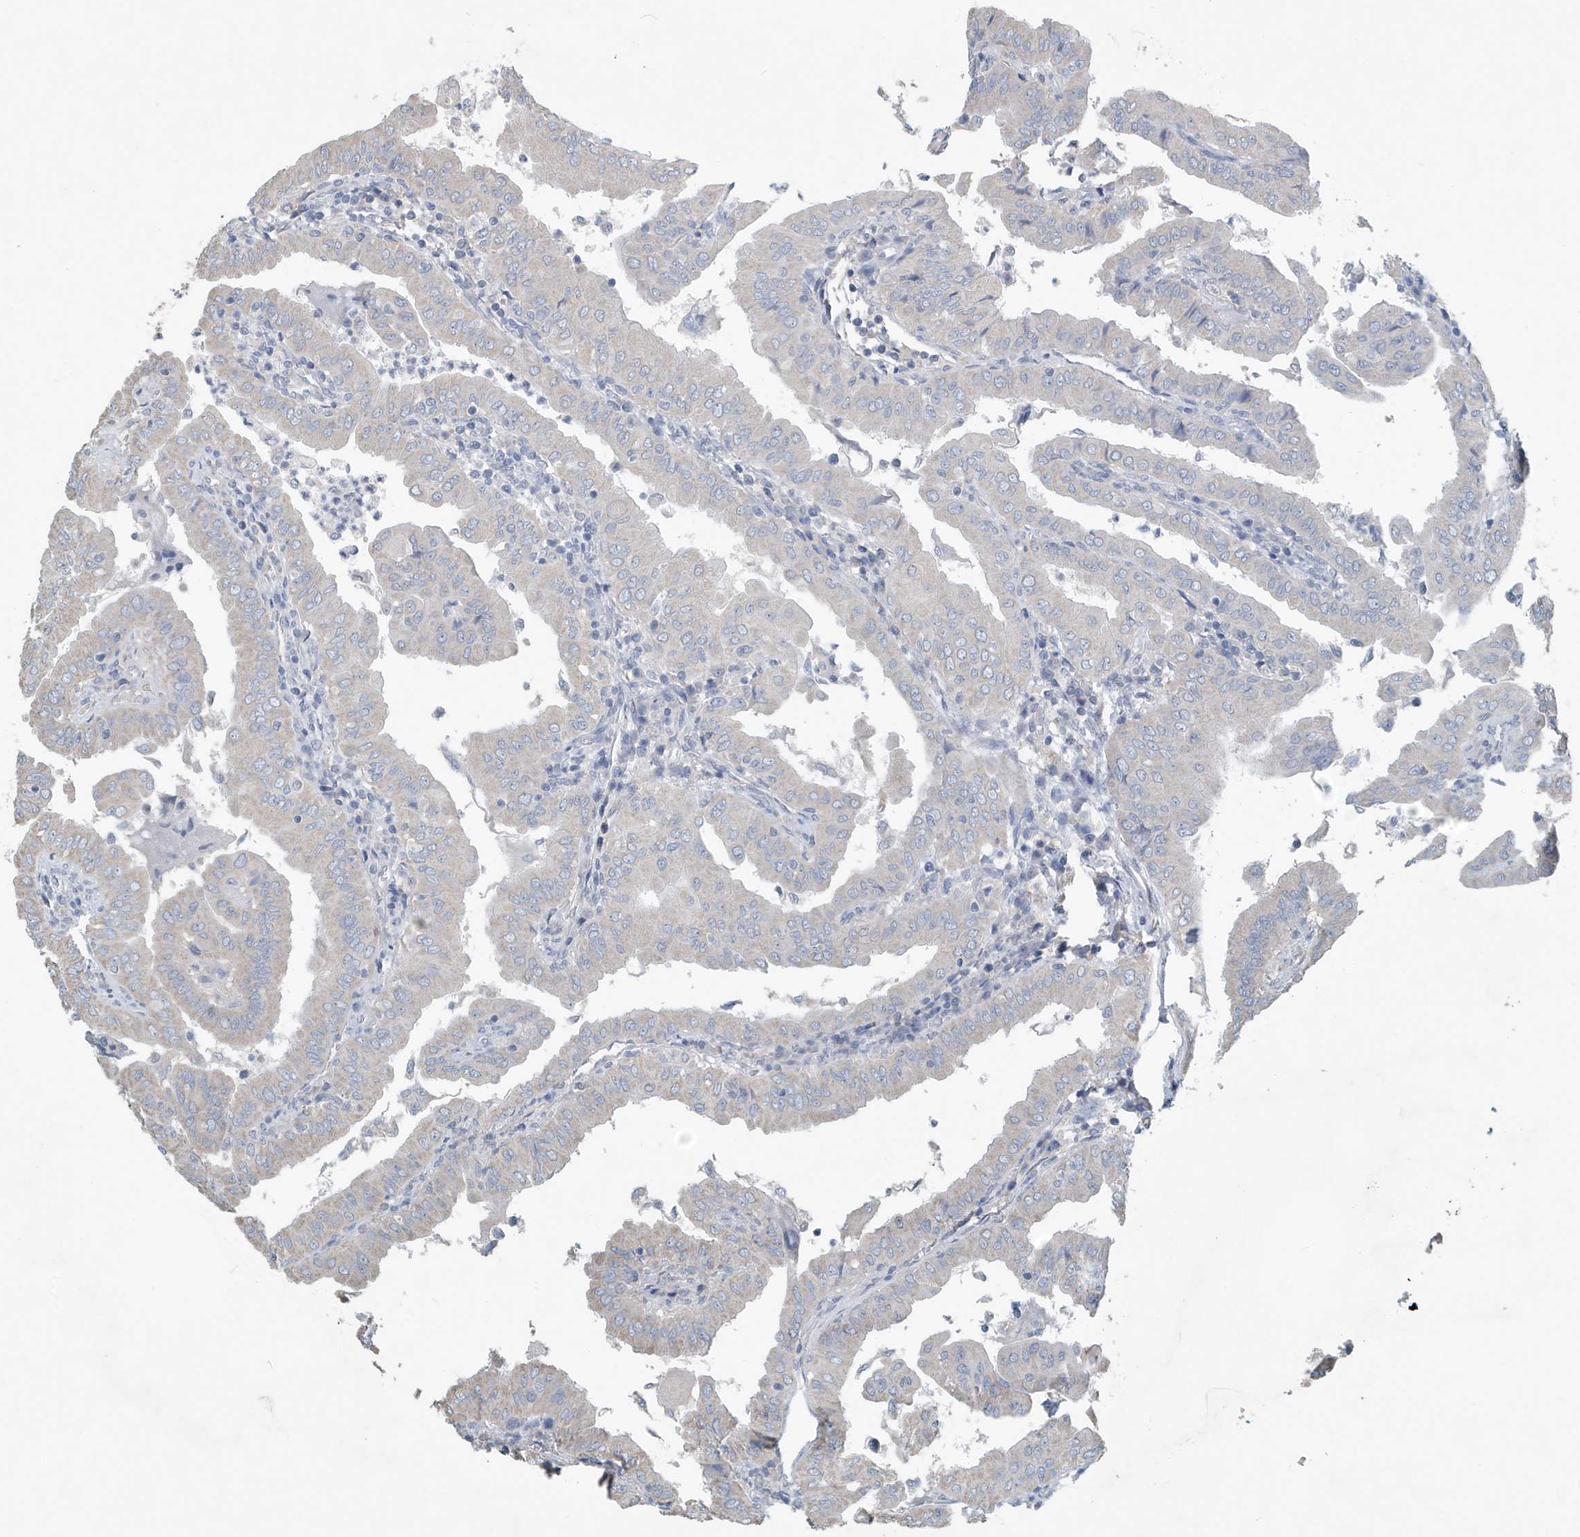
{"staining": {"intensity": "weak", "quantity": "<25%", "location": "cytoplasmic/membranous"}, "tissue": "thyroid cancer", "cell_type": "Tumor cells", "image_type": "cancer", "snomed": [{"axis": "morphology", "description": "Papillary adenocarcinoma, NOS"}, {"axis": "topography", "description": "Thyroid gland"}], "caption": "Thyroid cancer was stained to show a protein in brown. There is no significant staining in tumor cells. (Brightfield microscopy of DAB immunohistochemistry at high magnification).", "gene": "UGT2B4", "patient": {"sex": "male", "age": 33}}